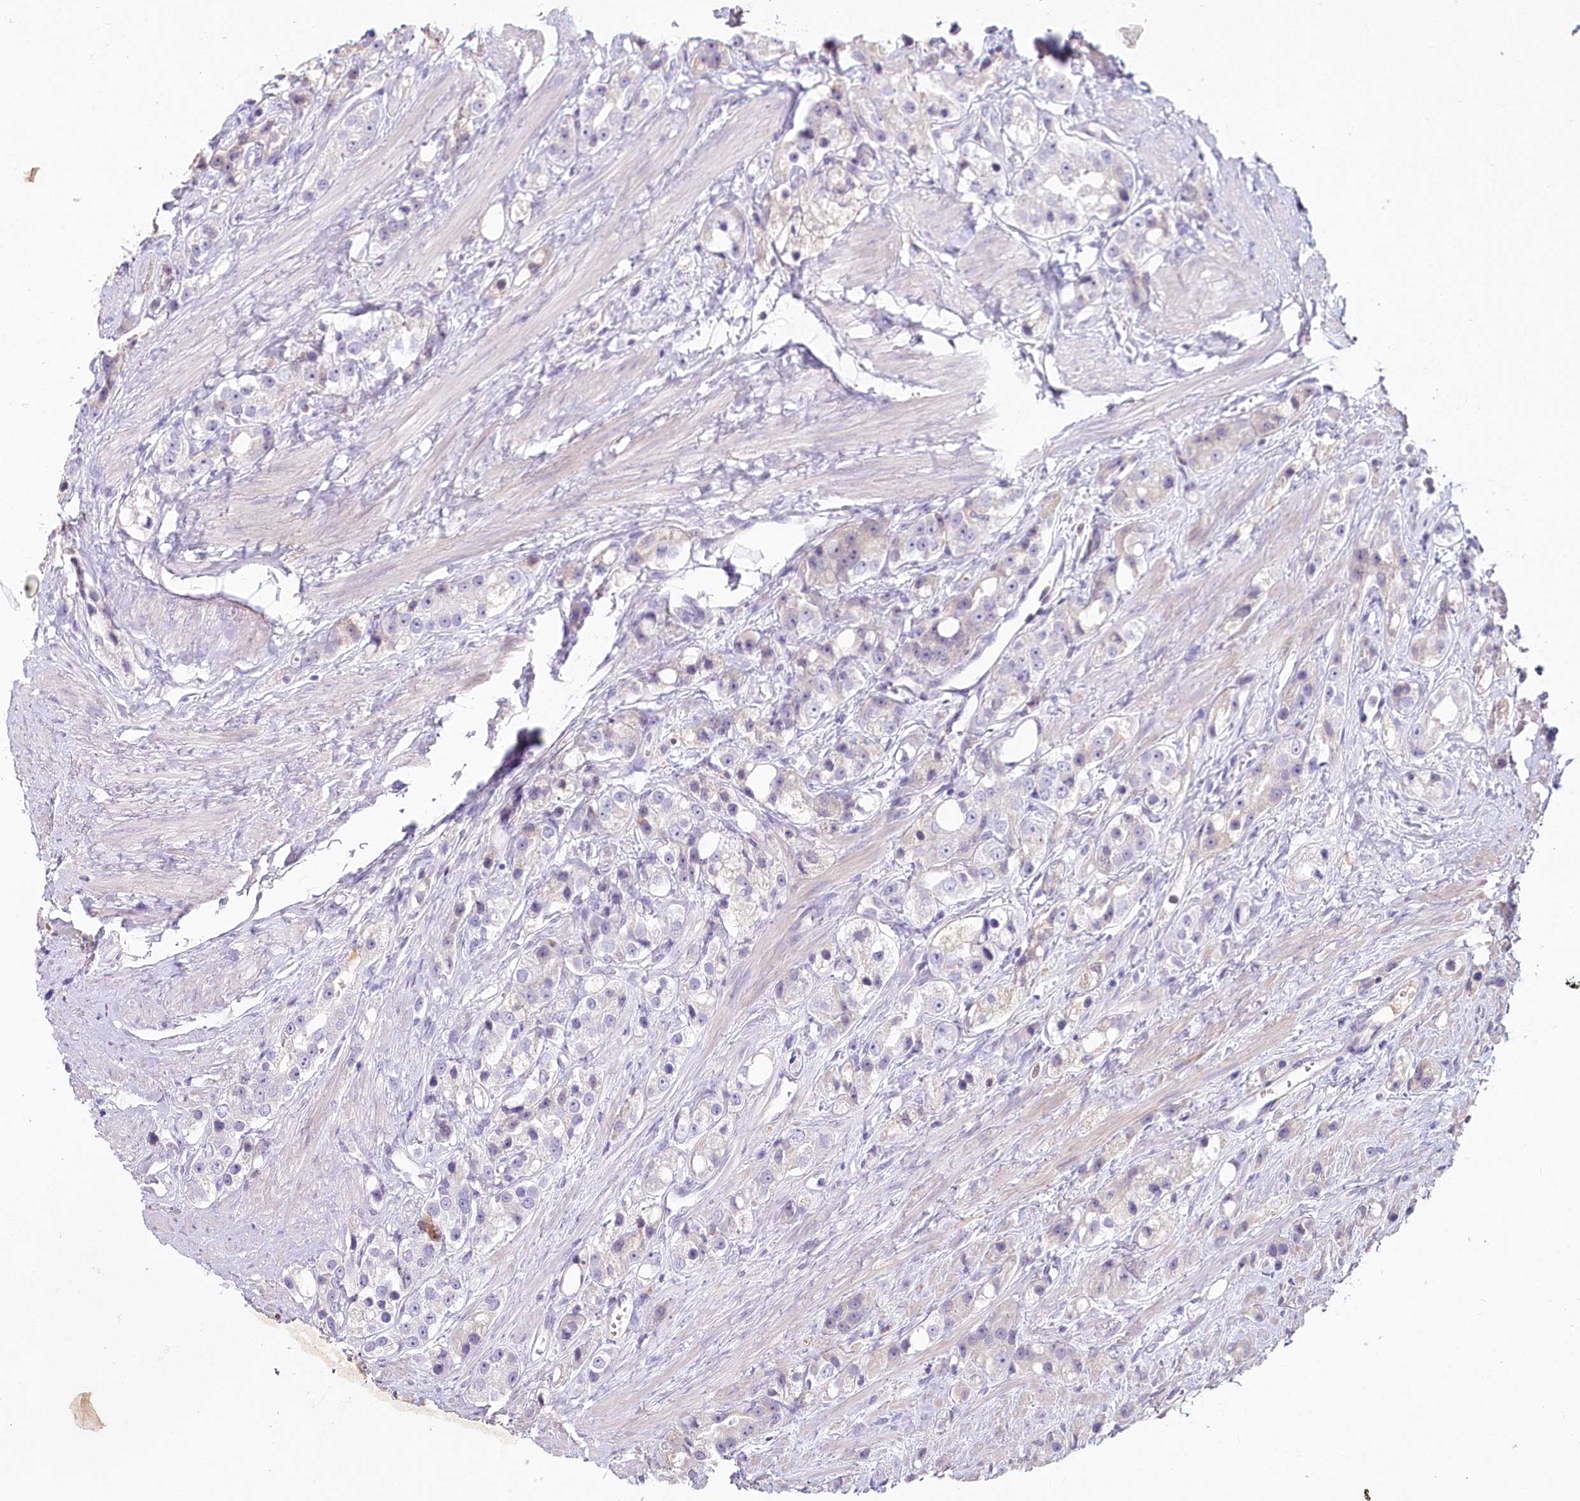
{"staining": {"intensity": "negative", "quantity": "none", "location": "none"}, "tissue": "prostate cancer", "cell_type": "Tumor cells", "image_type": "cancer", "snomed": [{"axis": "morphology", "description": "Adenocarcinoma, NOS"}, {"axis": "topography", "description": "Prostate"}], "caption": "Tumor cells are negative for brown protein staining in prostate cancer.", "gene": "HPD", "patient": {"sex": "male", "age": 79}}